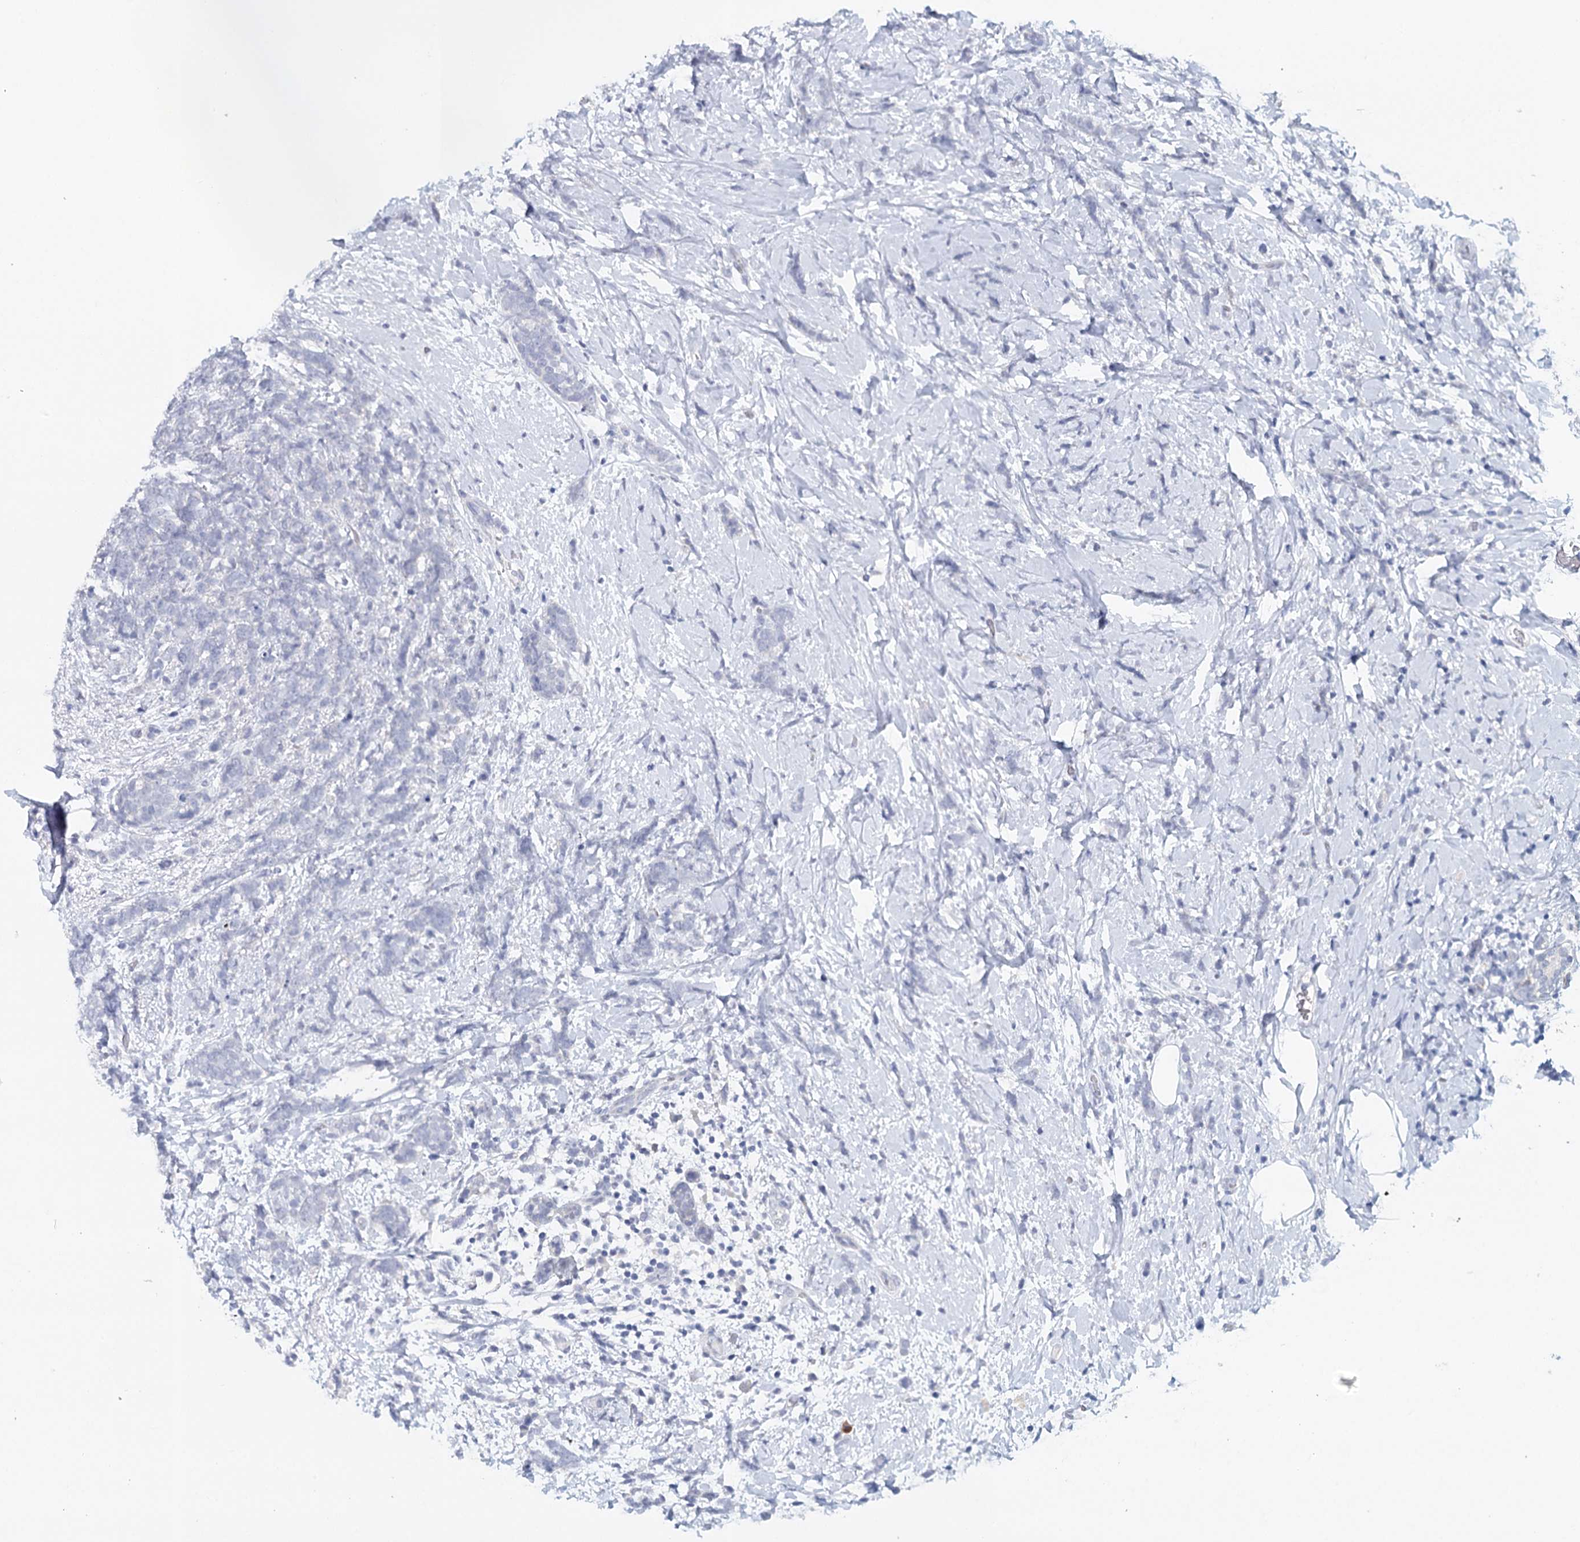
{"staining": {"intensity": "negative", "quantity": "none", "location": "none"}, "tissue": "breast cancer", "cell_type": "Tumor cells", "image_type": "cancer", "snomed": [{"axis": "morphology", "description": "Lobular carcinoma"}, {"axis": "topography", "description": "Breast"}], "caption": "Breast cancer (lobular carcinoma) stained for a protein using immunohistochemistry reveals no positivity tumor cells.", "gene": "HSPA4L", "patient": {"sex": "female", "age": 58}}